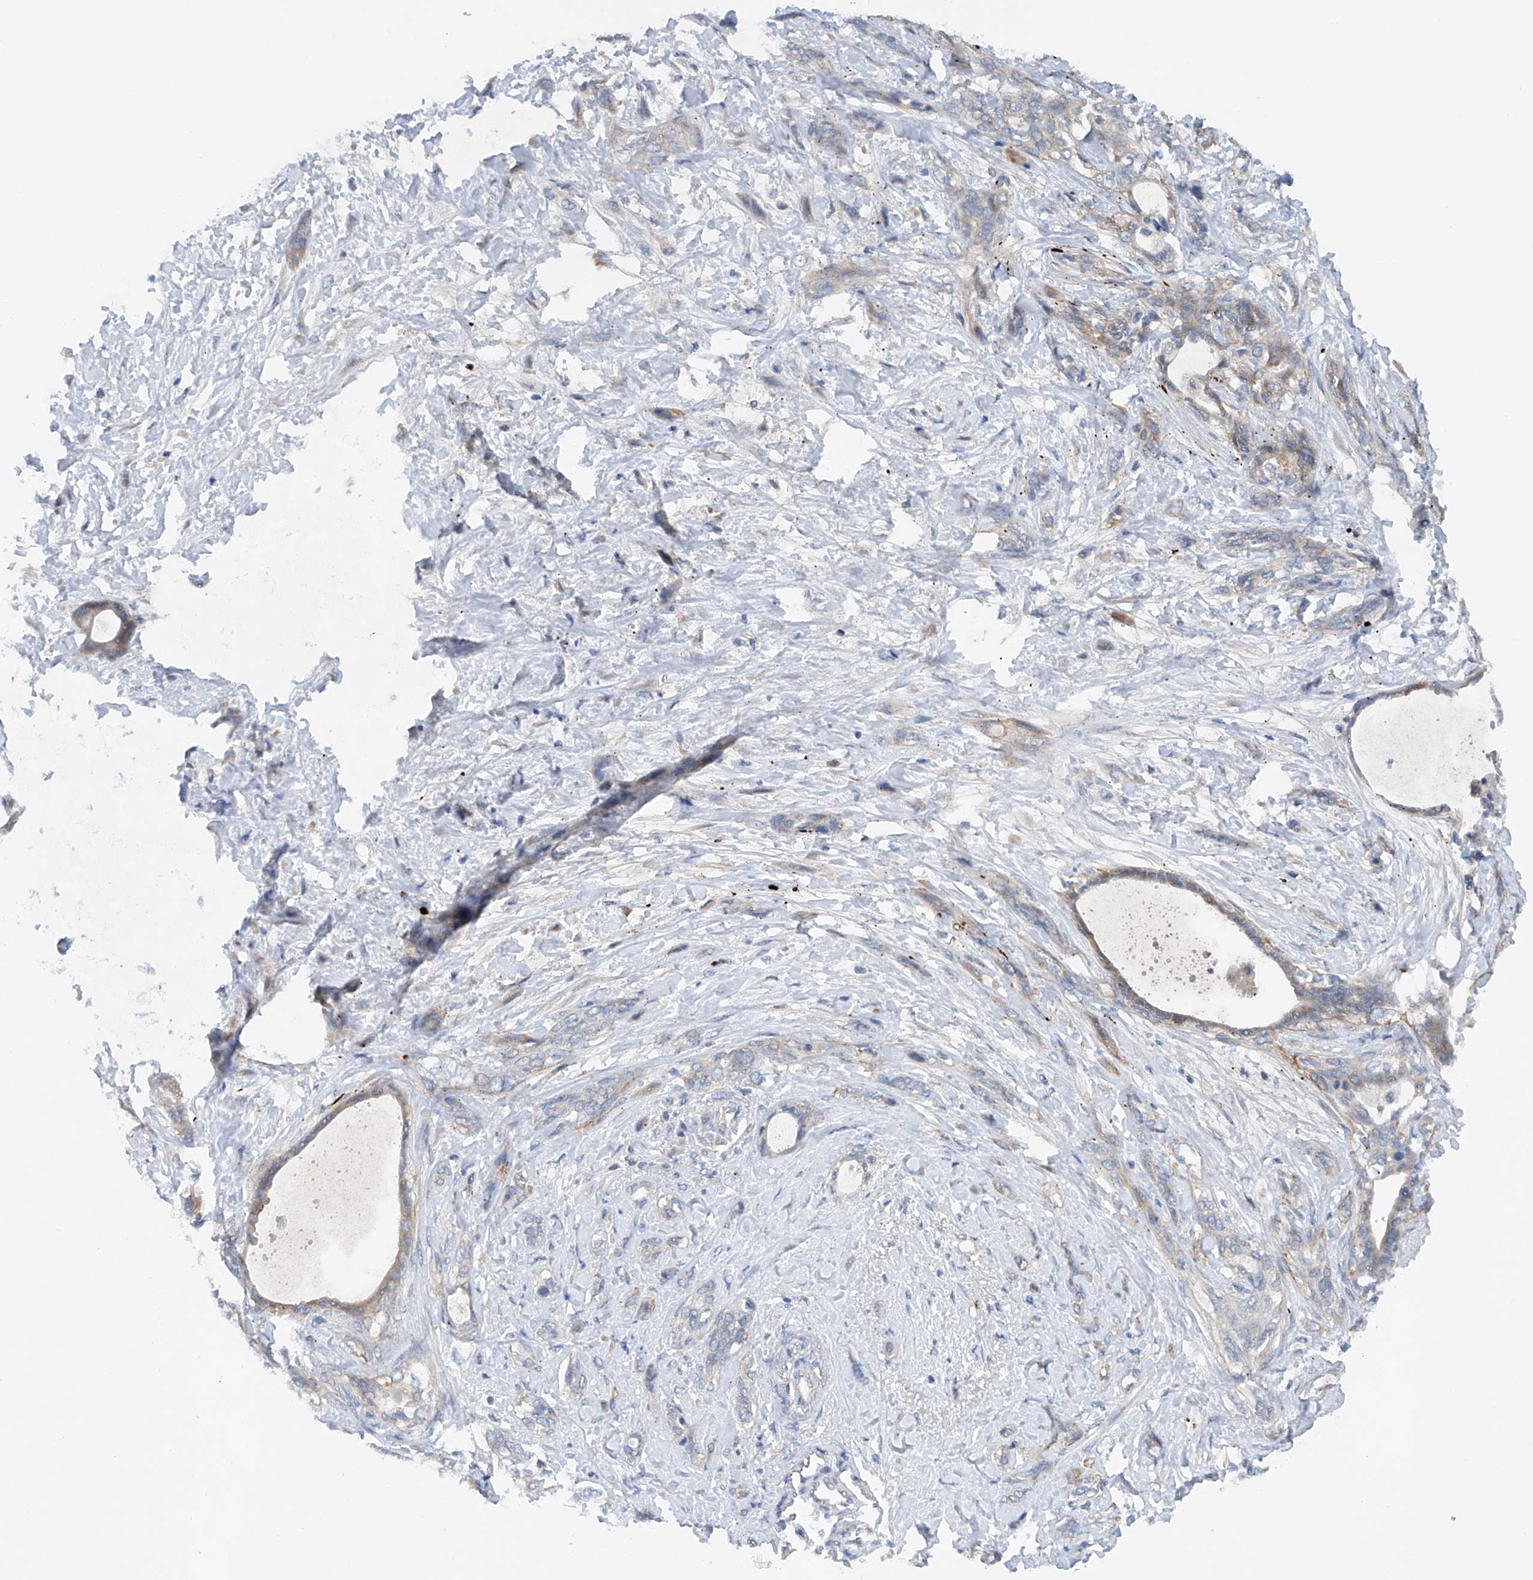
{"staining": {"intensity": "weak", "quantity": "25%-75%", "location": "cytoplasmic/membranous"}, "tissue": "pancreatic cancer", "cell_type": "Tumor cells", "image_type": "cancer", "snomed": [{"axis": "morphology", "description": "Normal tissue, NOS"}, {"axis": "morphology", "description": "Adenocarcinoma, NOS"}, {"axis": "topography", "description": "Pancreas"}, {"axis": "topography", "description": "Peripheral nerve tissue"}], "caption": "Pancreatic cancer stained with a brown dye reveals weak cytoplasmic/membranous positive staining in about 25%-75% of tumor cells.", "gene": "CEP85L", "patient": {"sex": "female", "age": 63}}